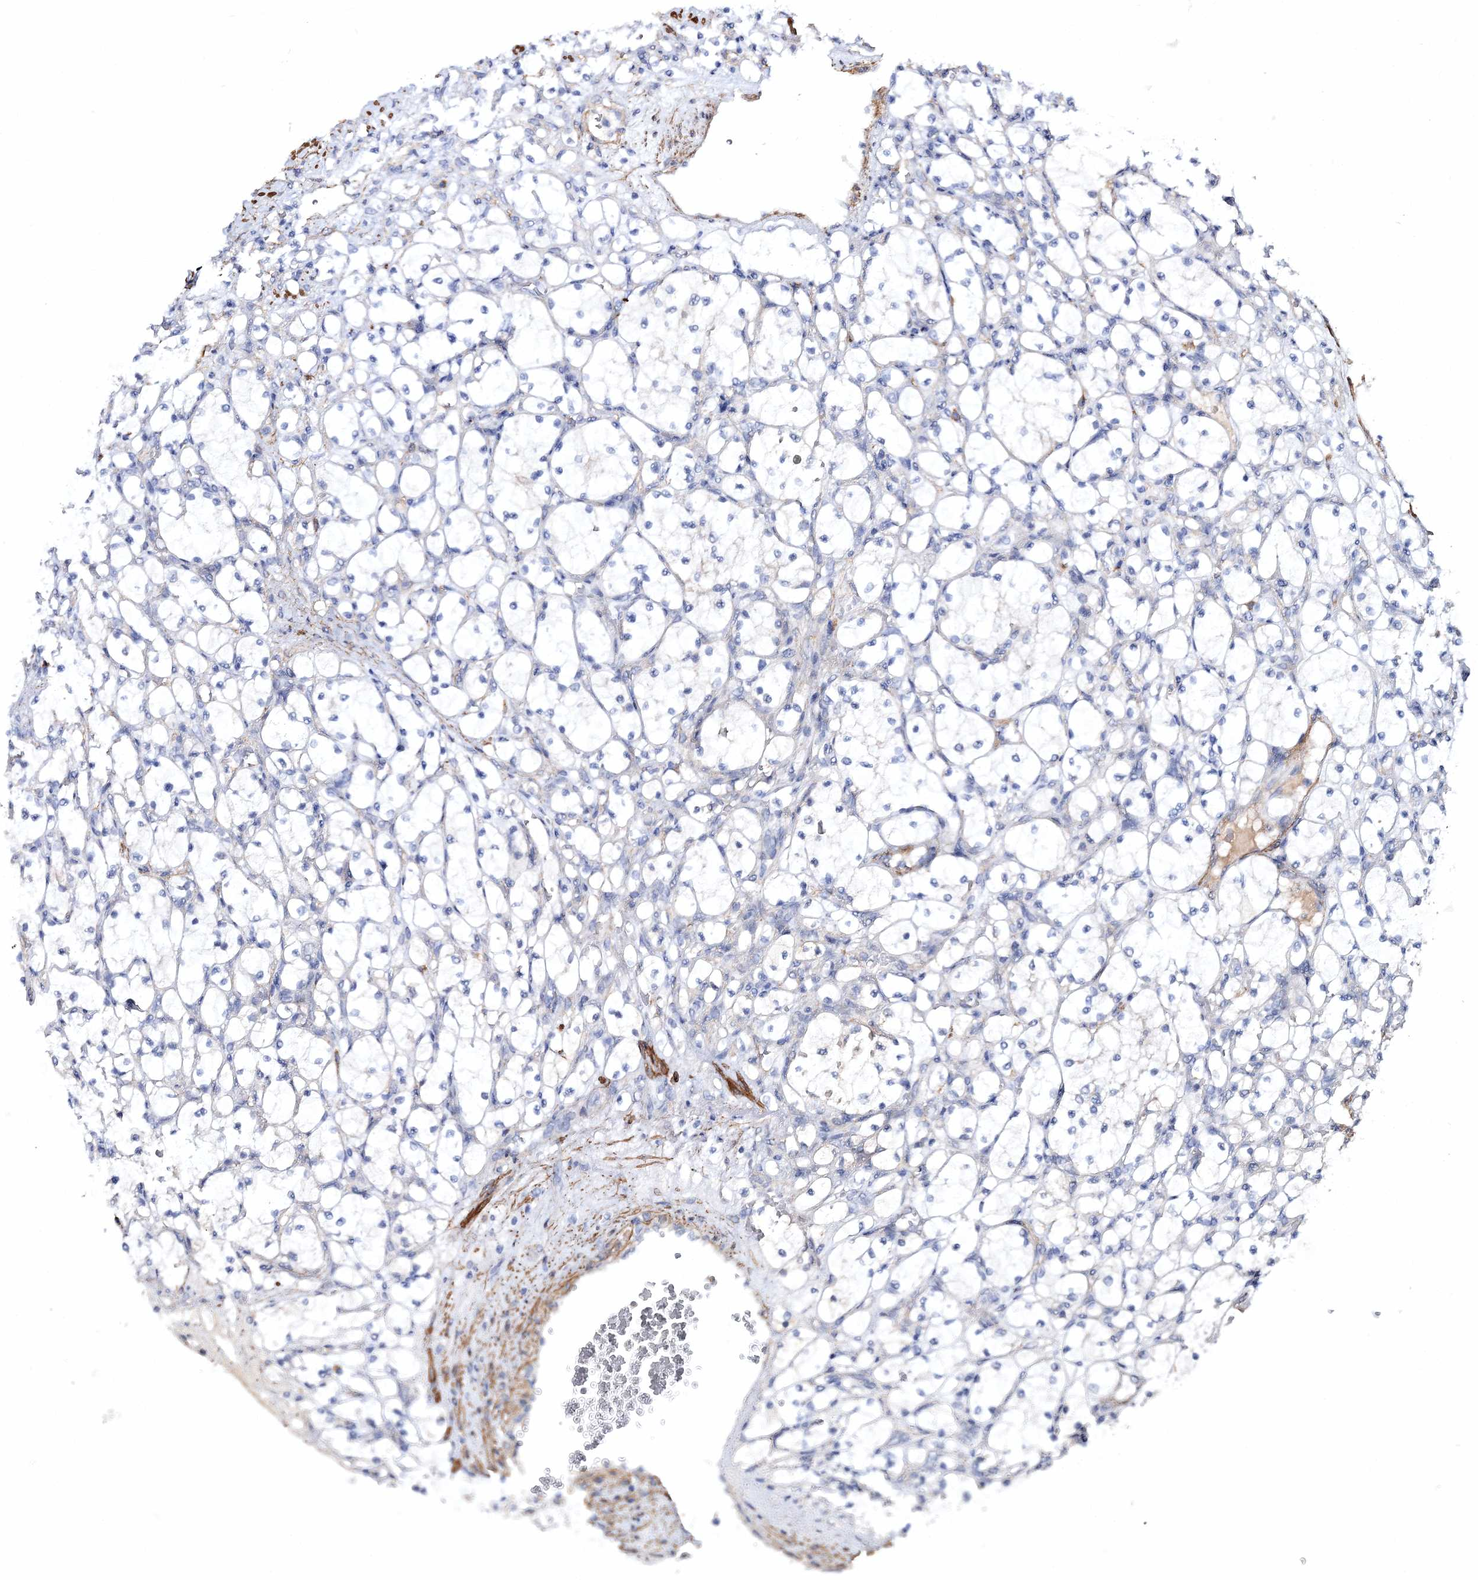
{"staining": {"intensity": "negative", "quantity": "none", "location": "none"}, "tissue": "renal cancer", "cell_type": "Tumor cells", "image_type": "cancer", "snomed": [{"axis": "morphology", "description": "Adenocarcinoma, NOS"}, {"axis": "topography", "description": "Kidney"}], "caption": "Immunohistochemistry micrograph of renal adenocarcinoma stained for a protein (brown), which exhibits no positivity in tumor cells.", "gene": "RTN2", "patient": {"sex": "female", "age": 69}}